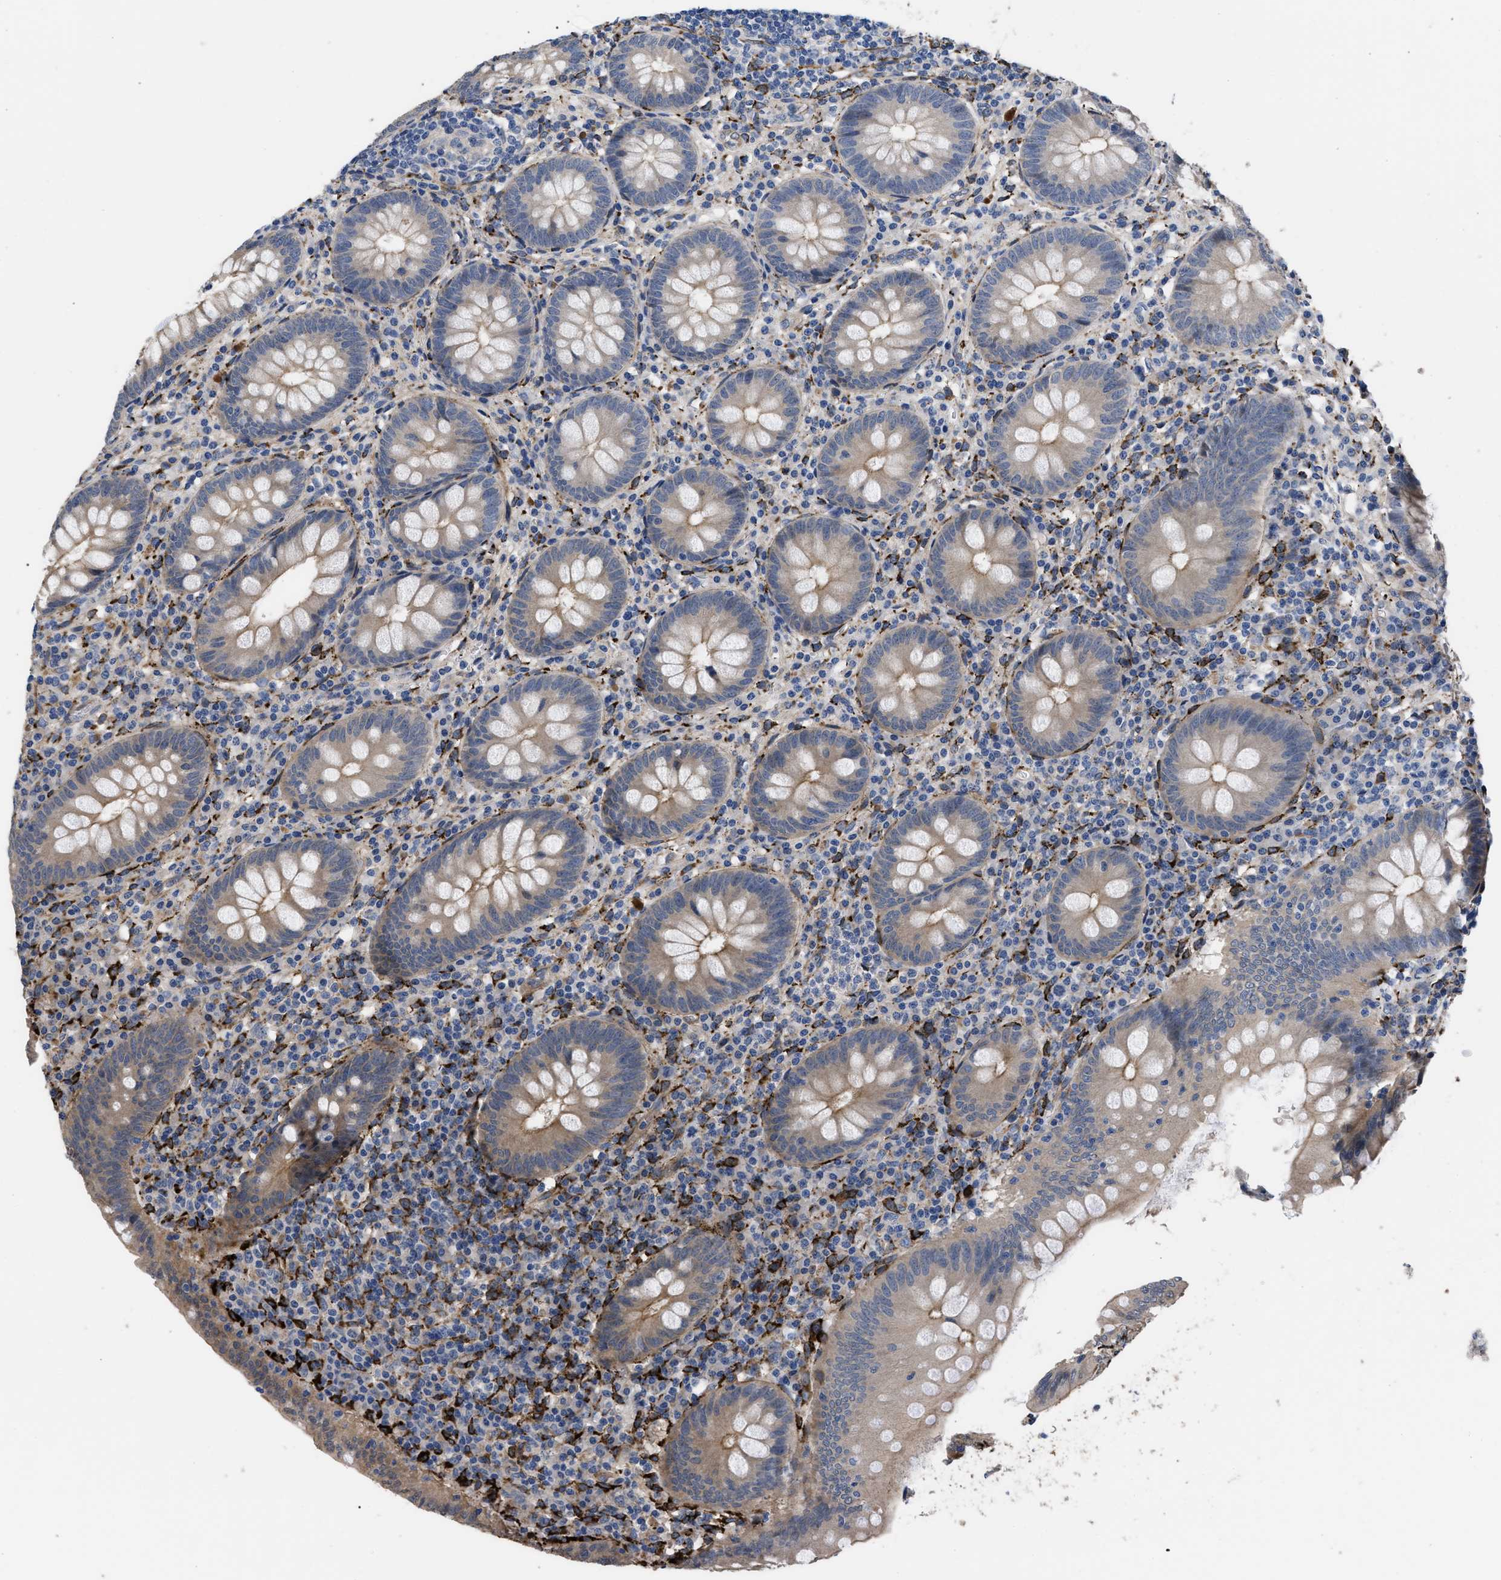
{"staining": {"intensity": "weak", "quantity": "25%-75%", "location": "cytoplasmic/membranous"}, "tissue": "appendix", "cell_type": "Glandular cells", "image_type": "normal", "snomed": [{"axis": "morphology", "description": "Normal tissue, NOS"}, {"axis": "topography", "description": "Appendix"}], "caption": "The micrograph shows a brown stain indicating the presence of a protein in the cytoplasmic/membranous of glandular cells in appendix.", "gene": "SQLE", "patient": {"sex": "male", "age": 56}}